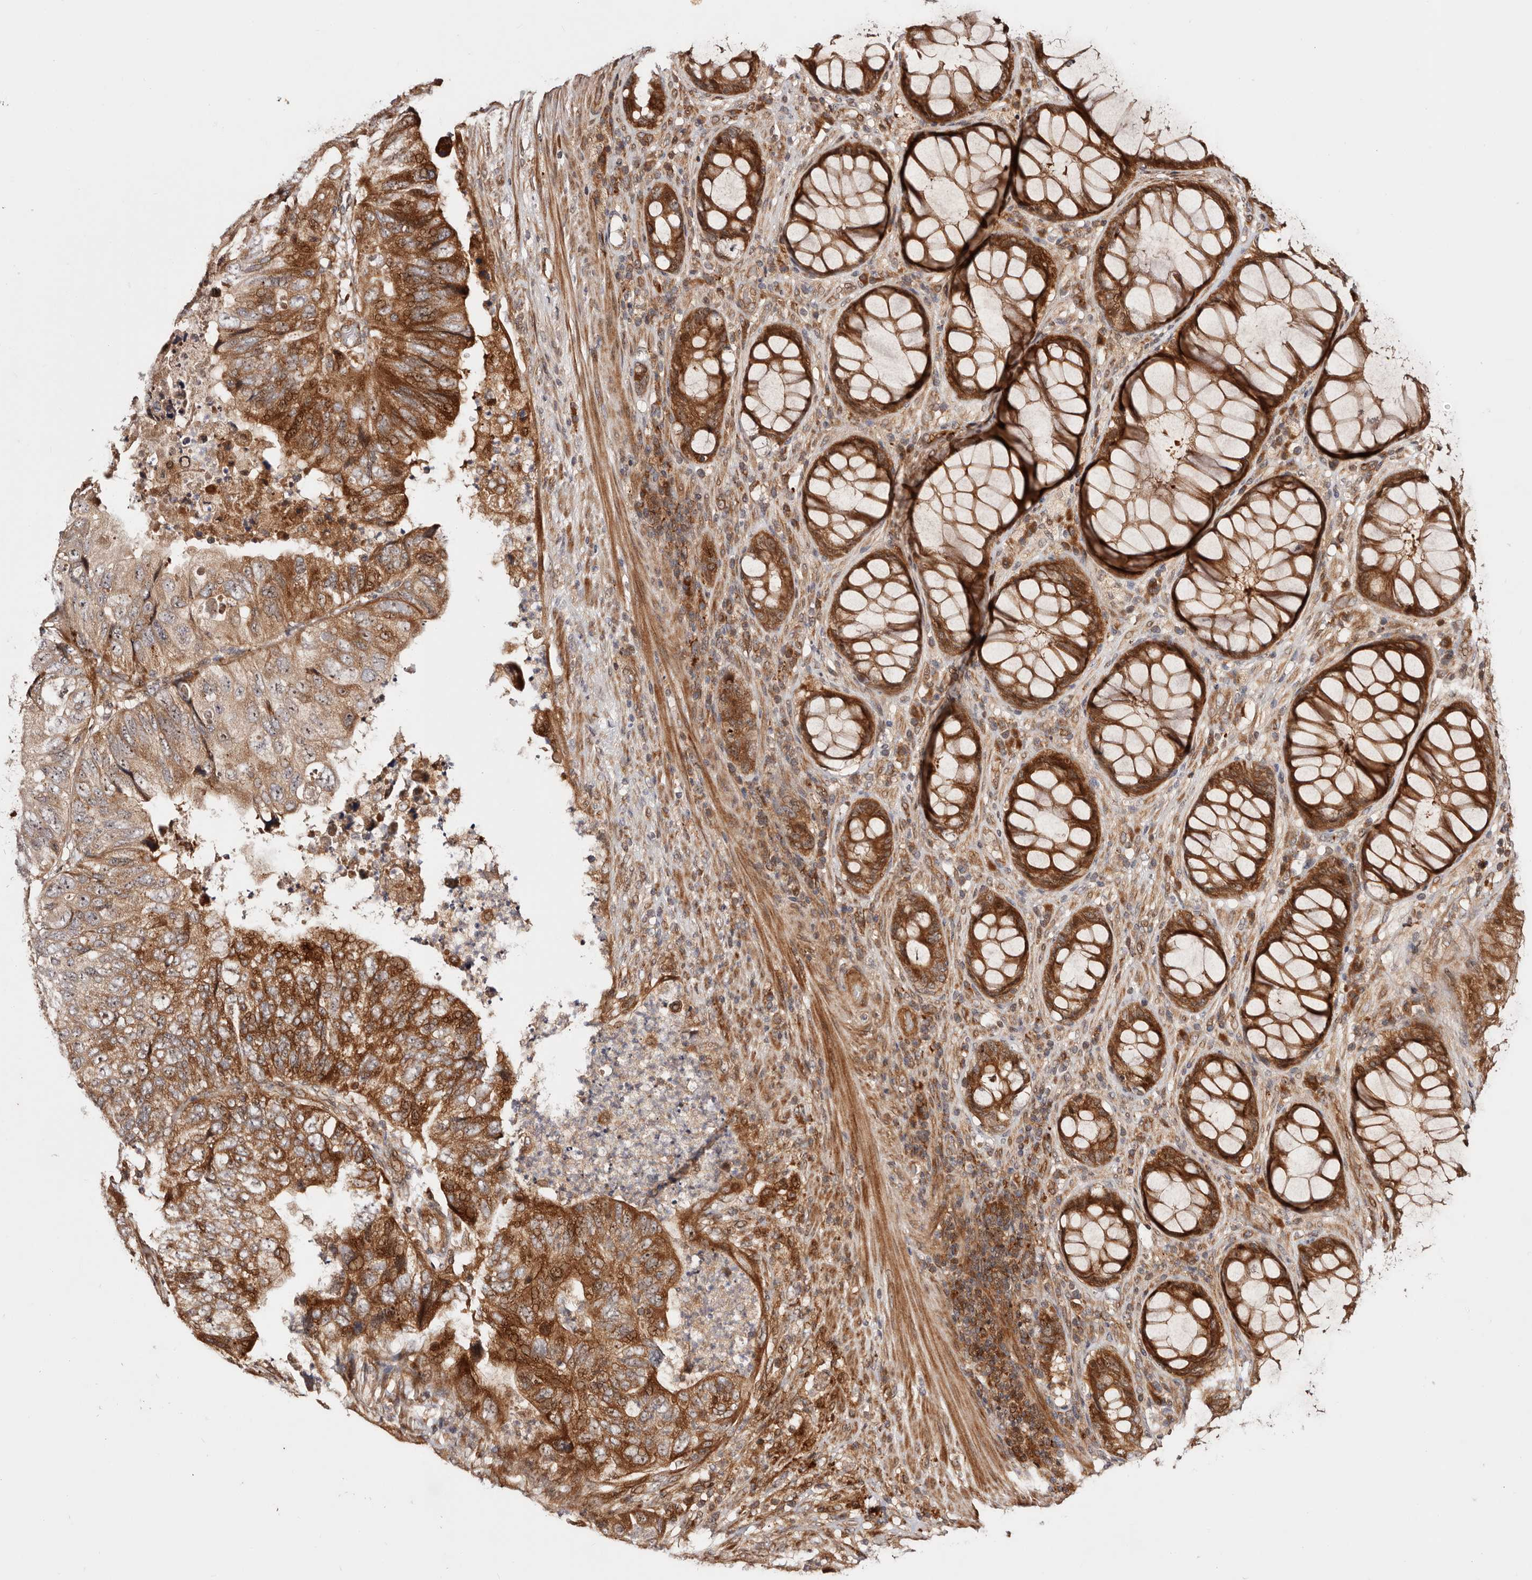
{"staining": {"intensity": "strong", "quantity": ">75%", "location": "cytoplasmic/membranous,nuclear"}, "tissue": "colorectal cancer", "cell_type": "Tumor cells", "image_type": "cancer", "snomed": [{"axis": "morphology", "description": "Adenocarcinoma, NOS"}, {"axis": "topography", "description": "Rectum"}], "caption": "High-power microscopy captured an immunohistochemistry micrograph of colorectal adenocarcinoma, revealing strong cytoplasmic/membranous and nuclear expression in about >75% of tumor cells. Ihc stains the protein in brown and the nuclei are stained blue.", "gene": "PTPN22", "patient": {"sex": "male", "age": 63}}